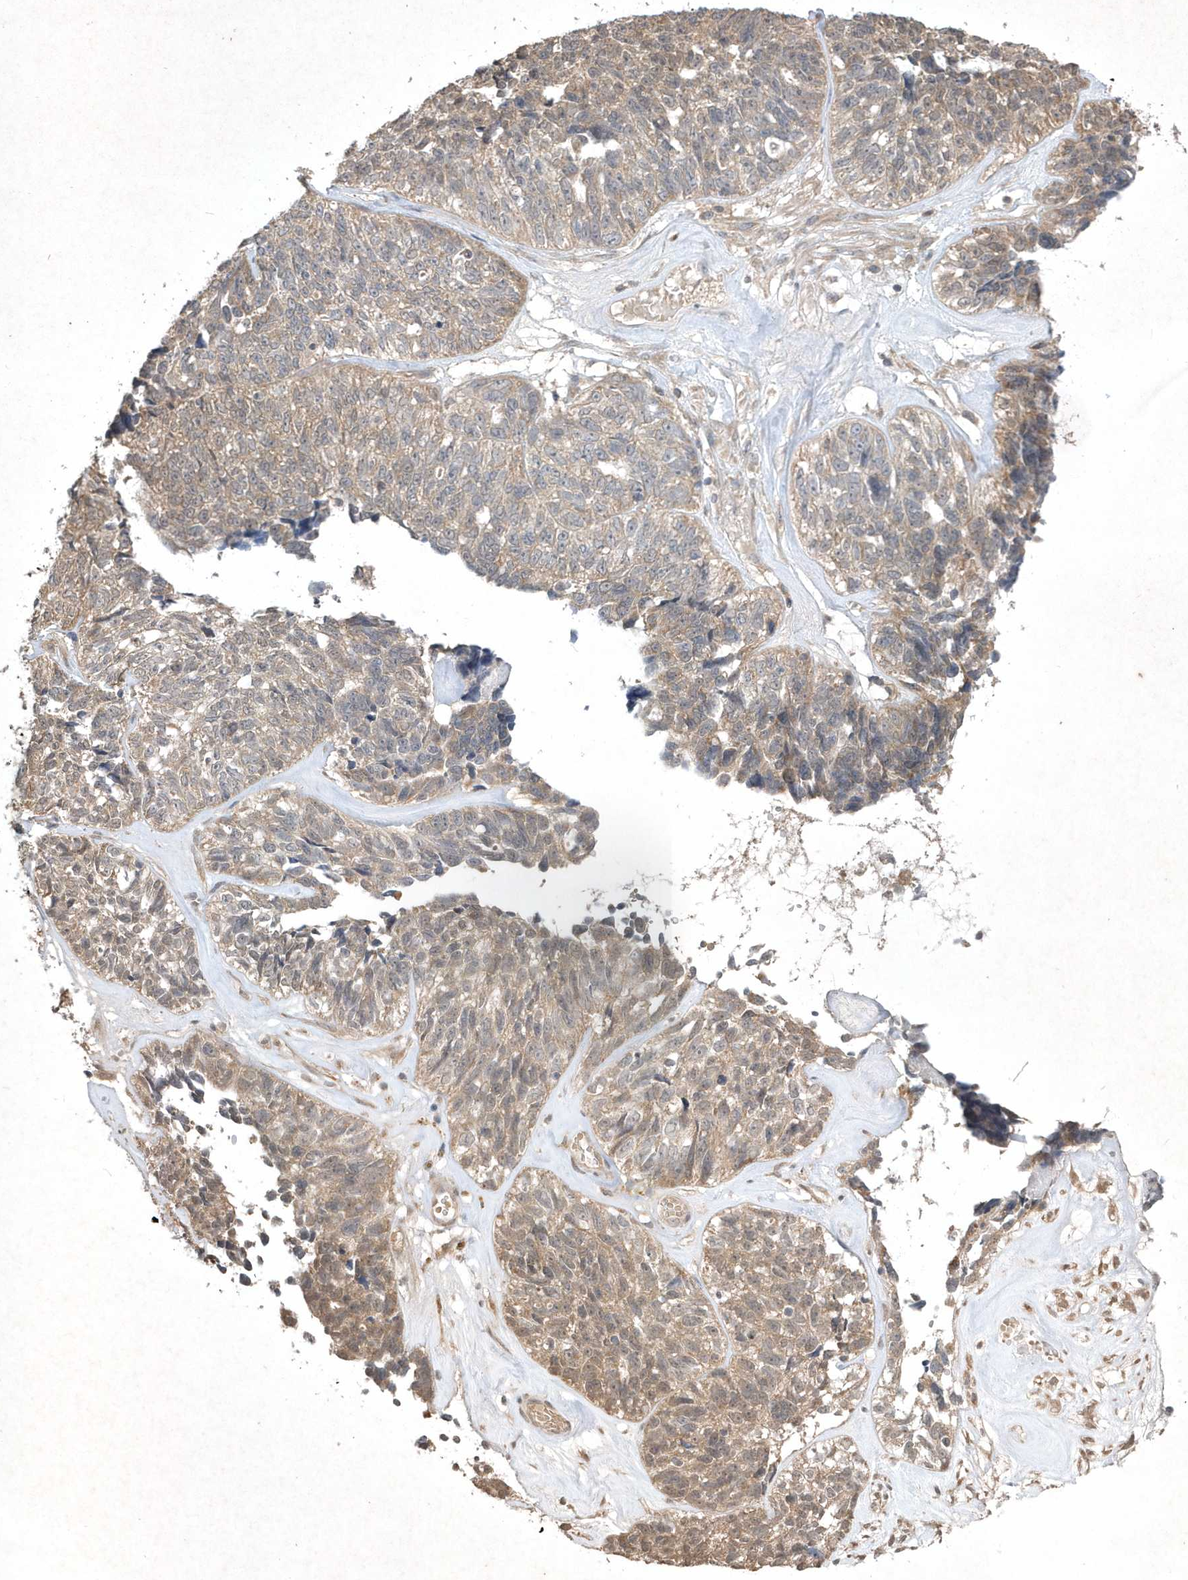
{"staining": {"intensity": "weak", "quantity": "25%-75%", "location": "cytoplasmic/membranous"}, "tissue": "ovarian cancer", "cell_type": "Tumor cells", "image_type": "cancer", "snomed": [{"axis": "morphology", "description": "Cystadenocarcinoma, serous, NOS"}, {"axis": "topography", "description": "Ovary"}], "caption": "DAB immunohistochemical staining of ovarian serous cystadenocarcinoma reveals weak cytoplasmic/membranous protein staining in approximately 25%-75% of tumor cells. Using DAB (brown) and hematoxylin (blue) stains, captured at high magnification using brightfield microscopy.", "gene": "AKR7A2", "patient": {"sex": "female", "age": 79}}